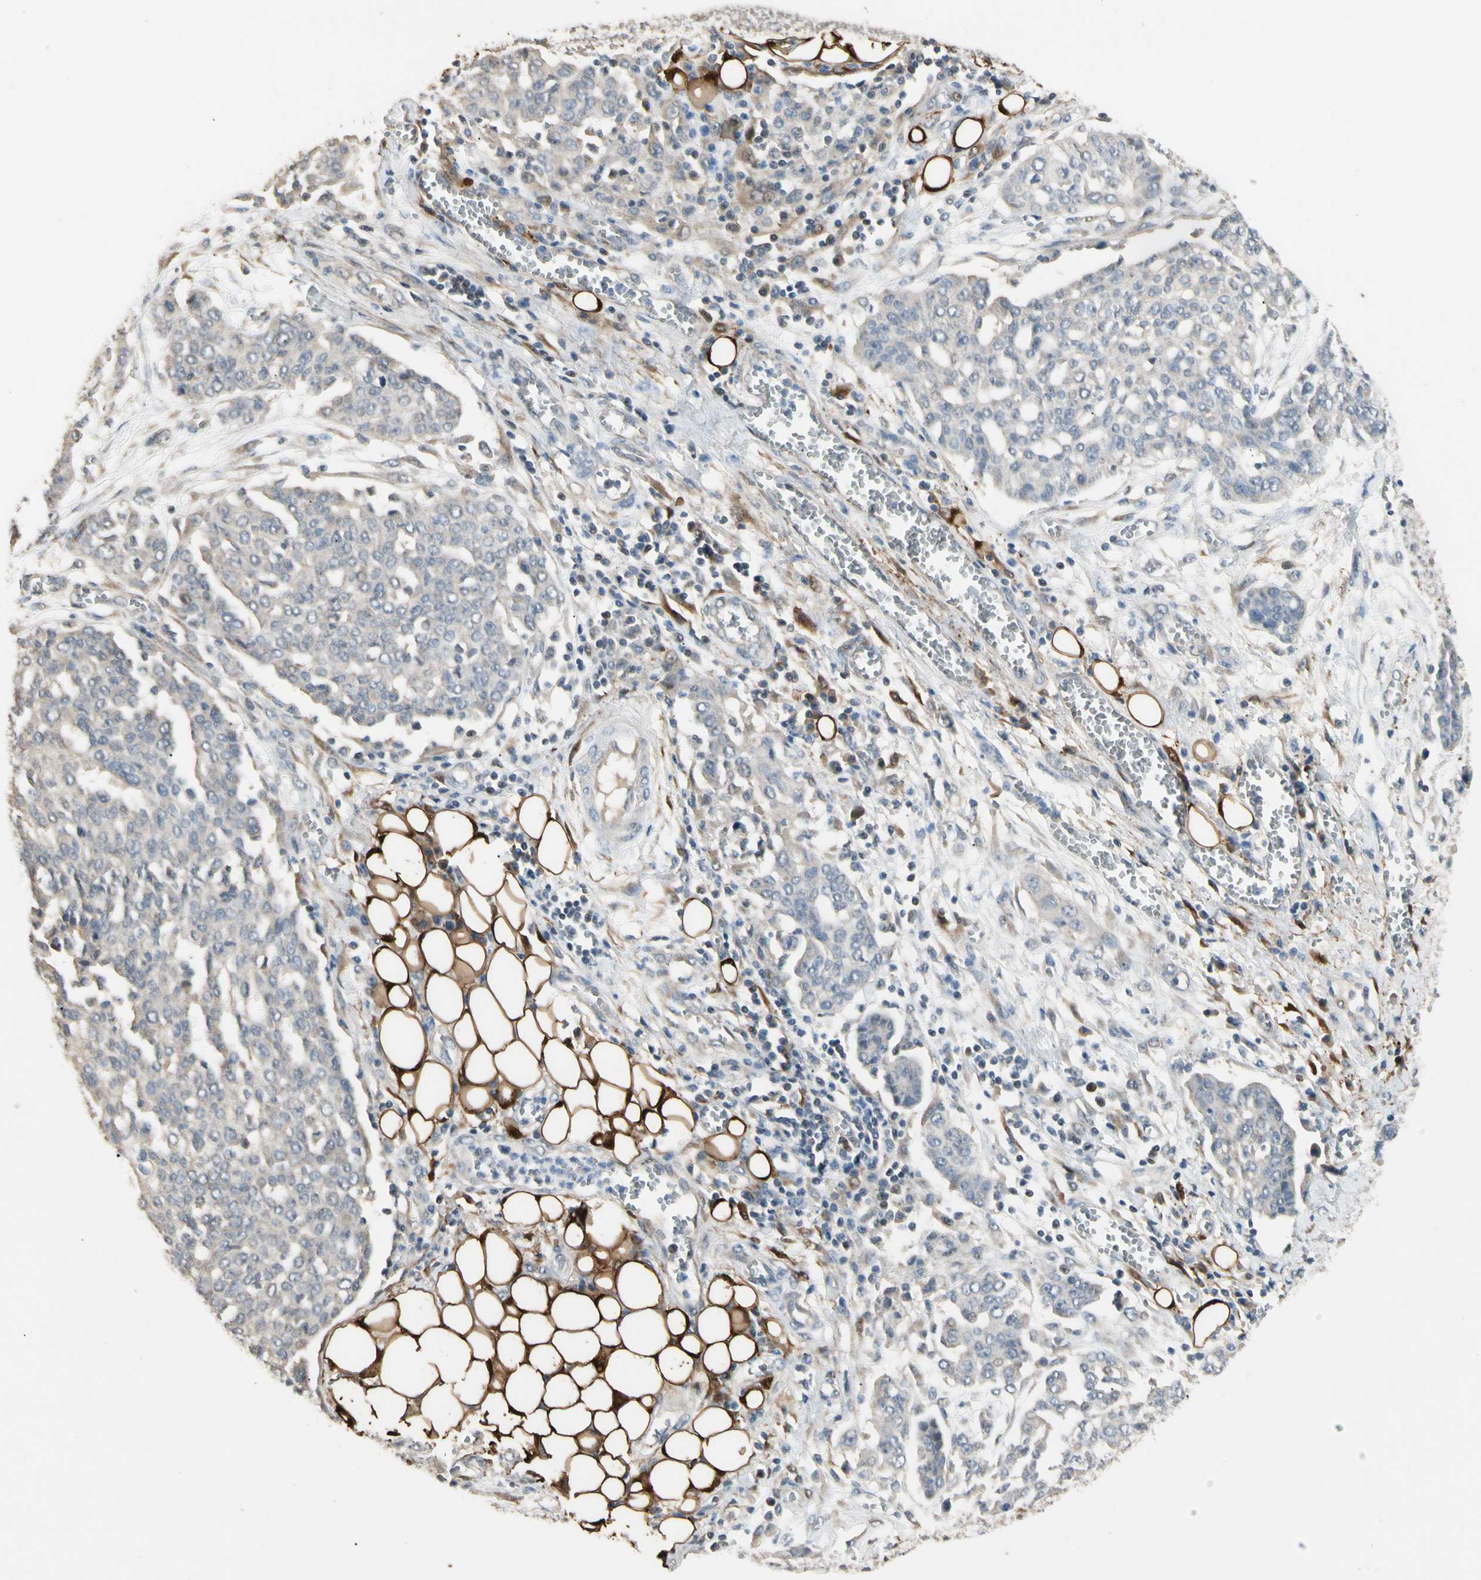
{"staining": {"intensity": "weak", "quantity": "25%-75%", "location": "cytoplasmic/membranous"}, "tissue": "ovarian cancer", "cell_type": "Tumor cells", "image_type": "cancer", "snomed": [{"axis": "morphology", "description": "Cystadenocarcinoma, serous, NOS"}, {"axis": "topography", "description": "Soft tissue"}, {"axis": "topography", "description": "Ovary"}], "caption": "Serous cystadenocarcinoma (ovarian) was stained to show a protein in brown. There is low levels of weak cytoplasmic/membranous expression in approximately 25%-75% of tumor cells.", "gene": "GNE", "patient": {"sex": "female", "age": 57}}